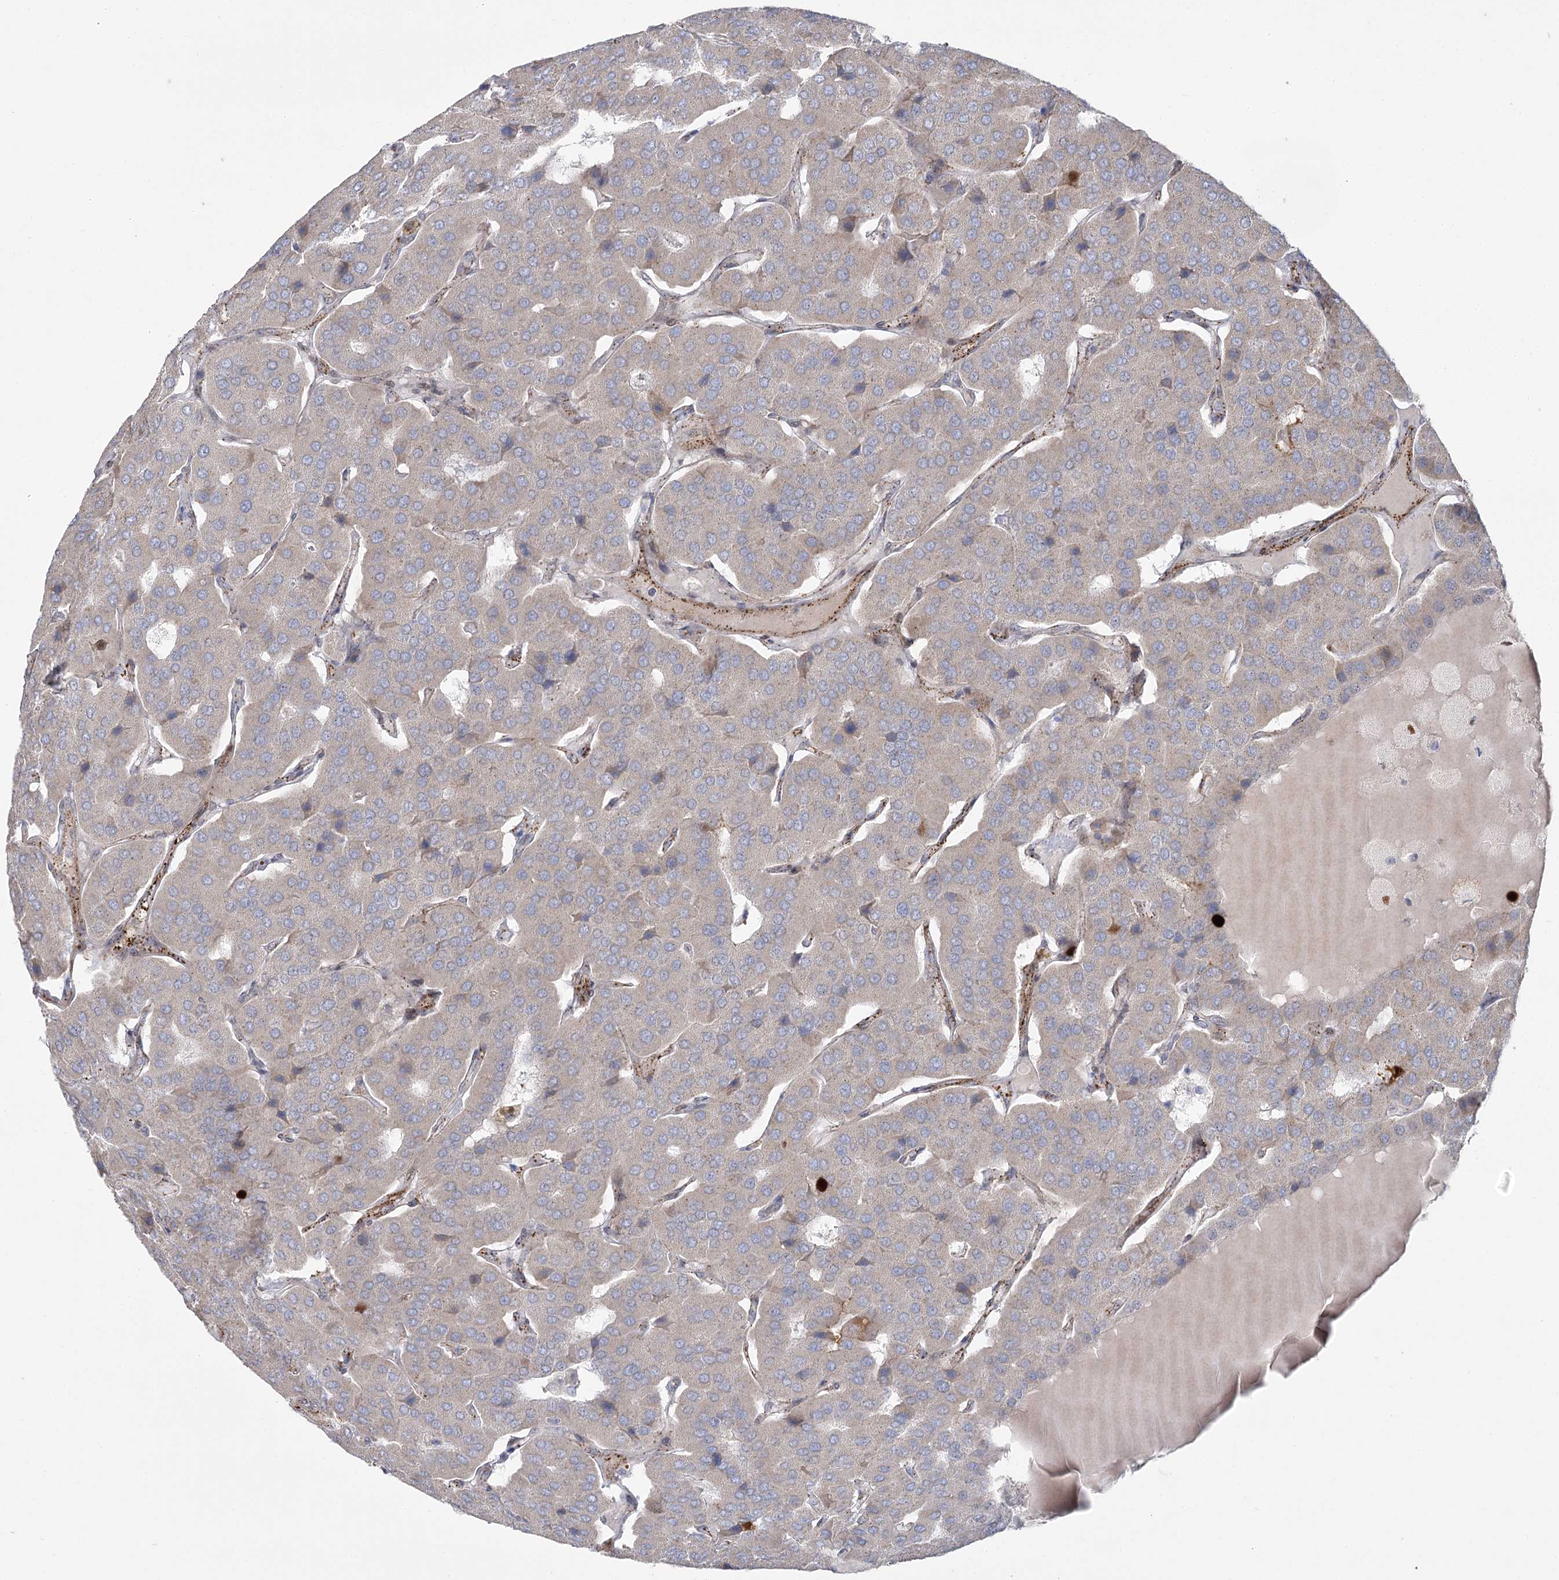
{"staining": {"intensity": "weak", "quantity": ">75%", "location": "cytoplasmic/membranous"}, "tissue": "parathyroid gland", "cell_type": "Glandular cells", "image_type": "normal", "snomed": [{"axis": "morphology", "description": "Normal tissue, NOS"}, {"axis": "morphology", "description": "Adenoma, NOS"}, {"axis": "topography", "description": "Parathyroid gland"}], "caption": "This image reveals IHC staining of unremarkable human parathyroid gland, with low weak cytoplasmic/membranous positivity in about >75% of glandular cells.", "gene": "AMTN", "patient": {"sex": "female", "age": 86}}